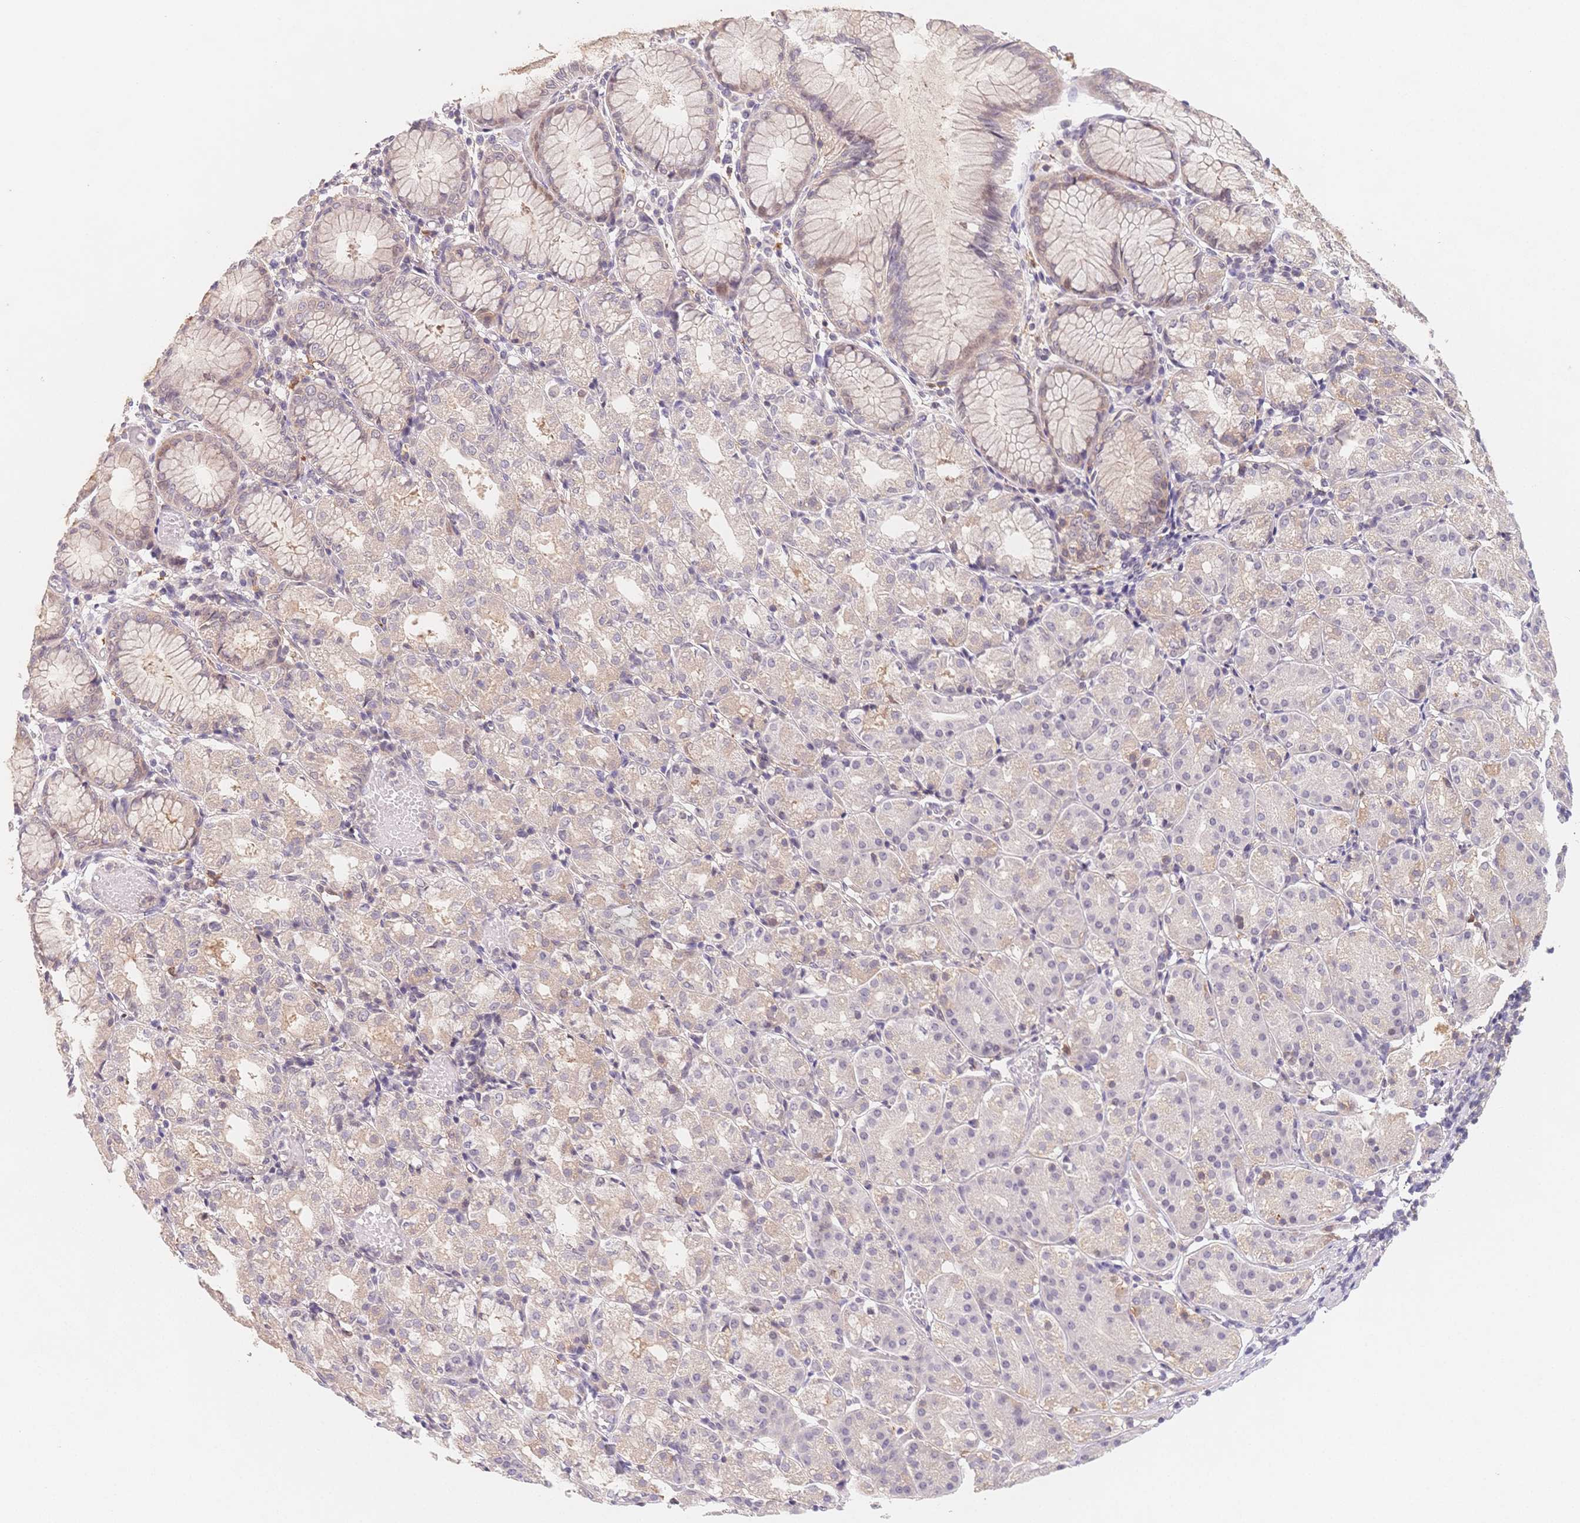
{"staining": {"intensity": "moderate", "quantity": "<25%", "location": "cytoplasmic/membranous,nuclear"}, "tissue": "stomach", "cell_type": "Glandular cells", "image_type": "normal", "snomed": [{"axis": "morphology", "description": "Normal tissue, NOS"}, {"axis": "topography", "description": "Stomach"}], "caption": "Immunohistochemical staining of benign stomach reveals moderate cytoplasmic/membranous,nuclear protein expression in approximately <25% of glandular cells. (brown staining indicates protein expression, while blue staining denotes nuclei).", "gene": "C12orf75", "patient": {"sex": "female", "age": 57}}